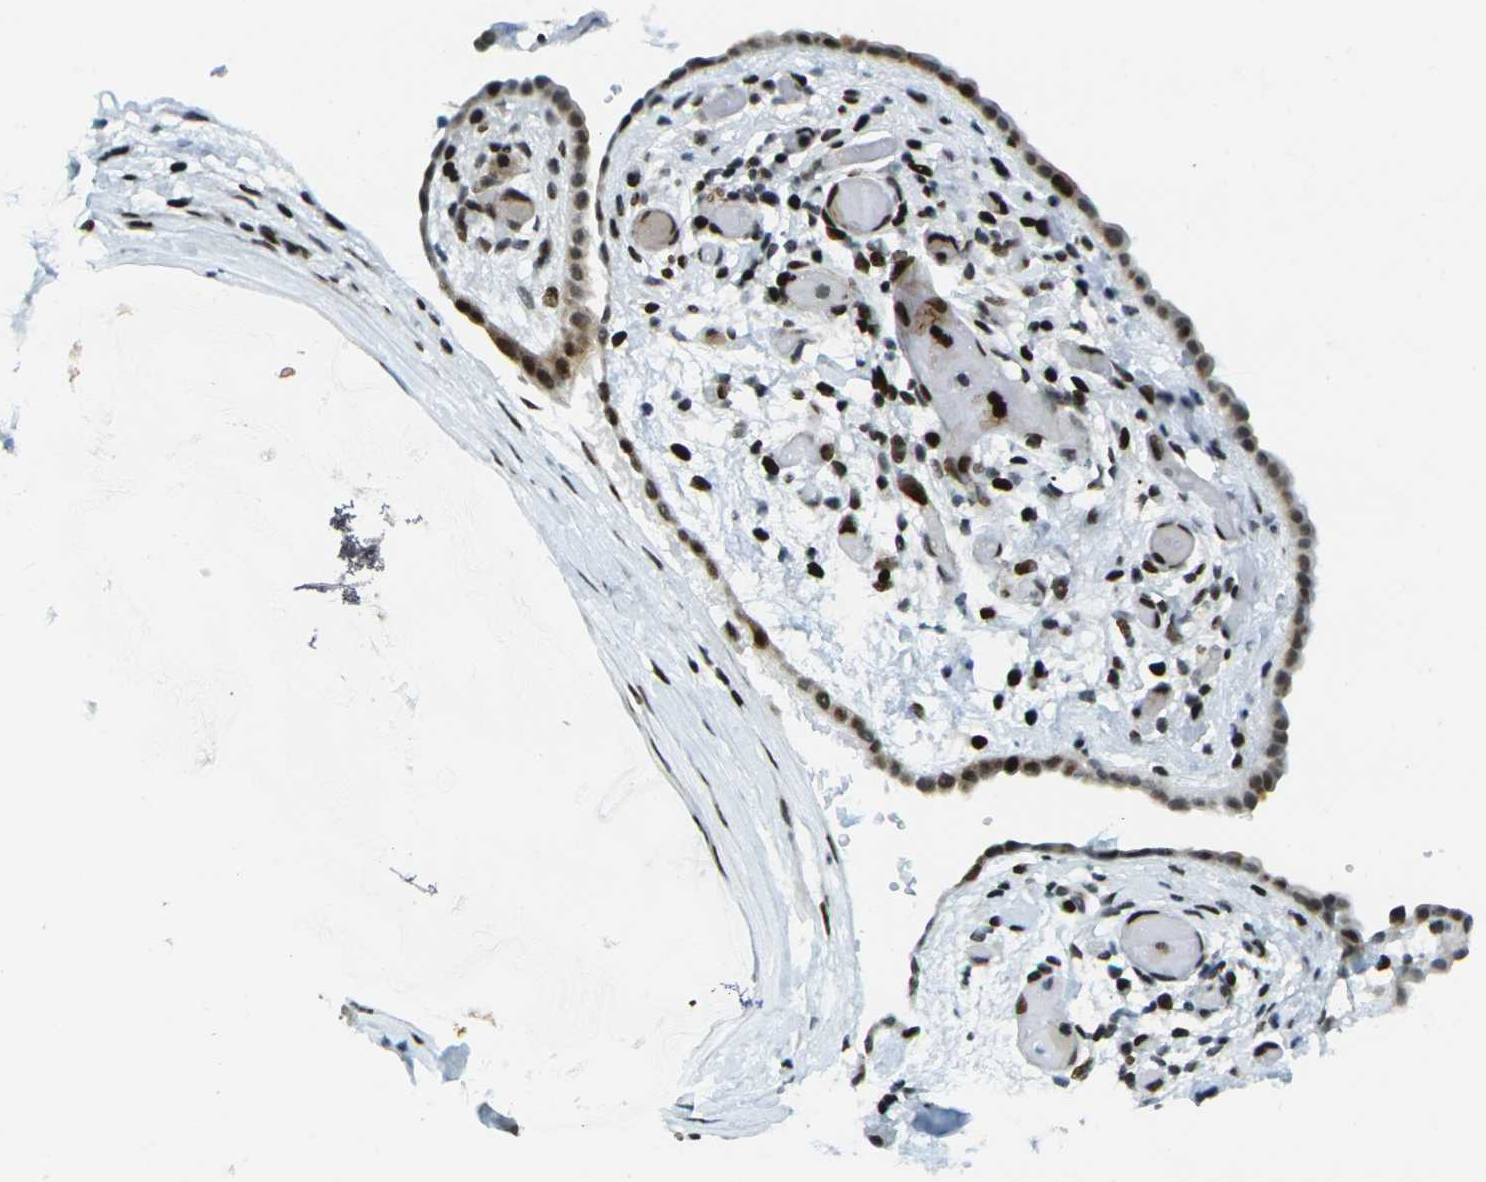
{"staining": {"intensity": "moderate", "quantity": ">75%", "location": "nuclear"}, "tissue": "ovarian cancer", "cell_type": "Tumor cells", "image_type": "cancer", "snomed": [{"axis": "morphology", "description": "Cystadenocarcinoma, mucinous, NOS"}, {"axis": "topography", "description": "Ovary"}], "caption": "Protein expression analysis of human ovarian cancer (mucinous cystadenocarcinoma) reveals moderate nuclear positivity in about >75% of tumor cells.", "gene": "H3-3A", "patient": {"sex": "female", "age": 39}}